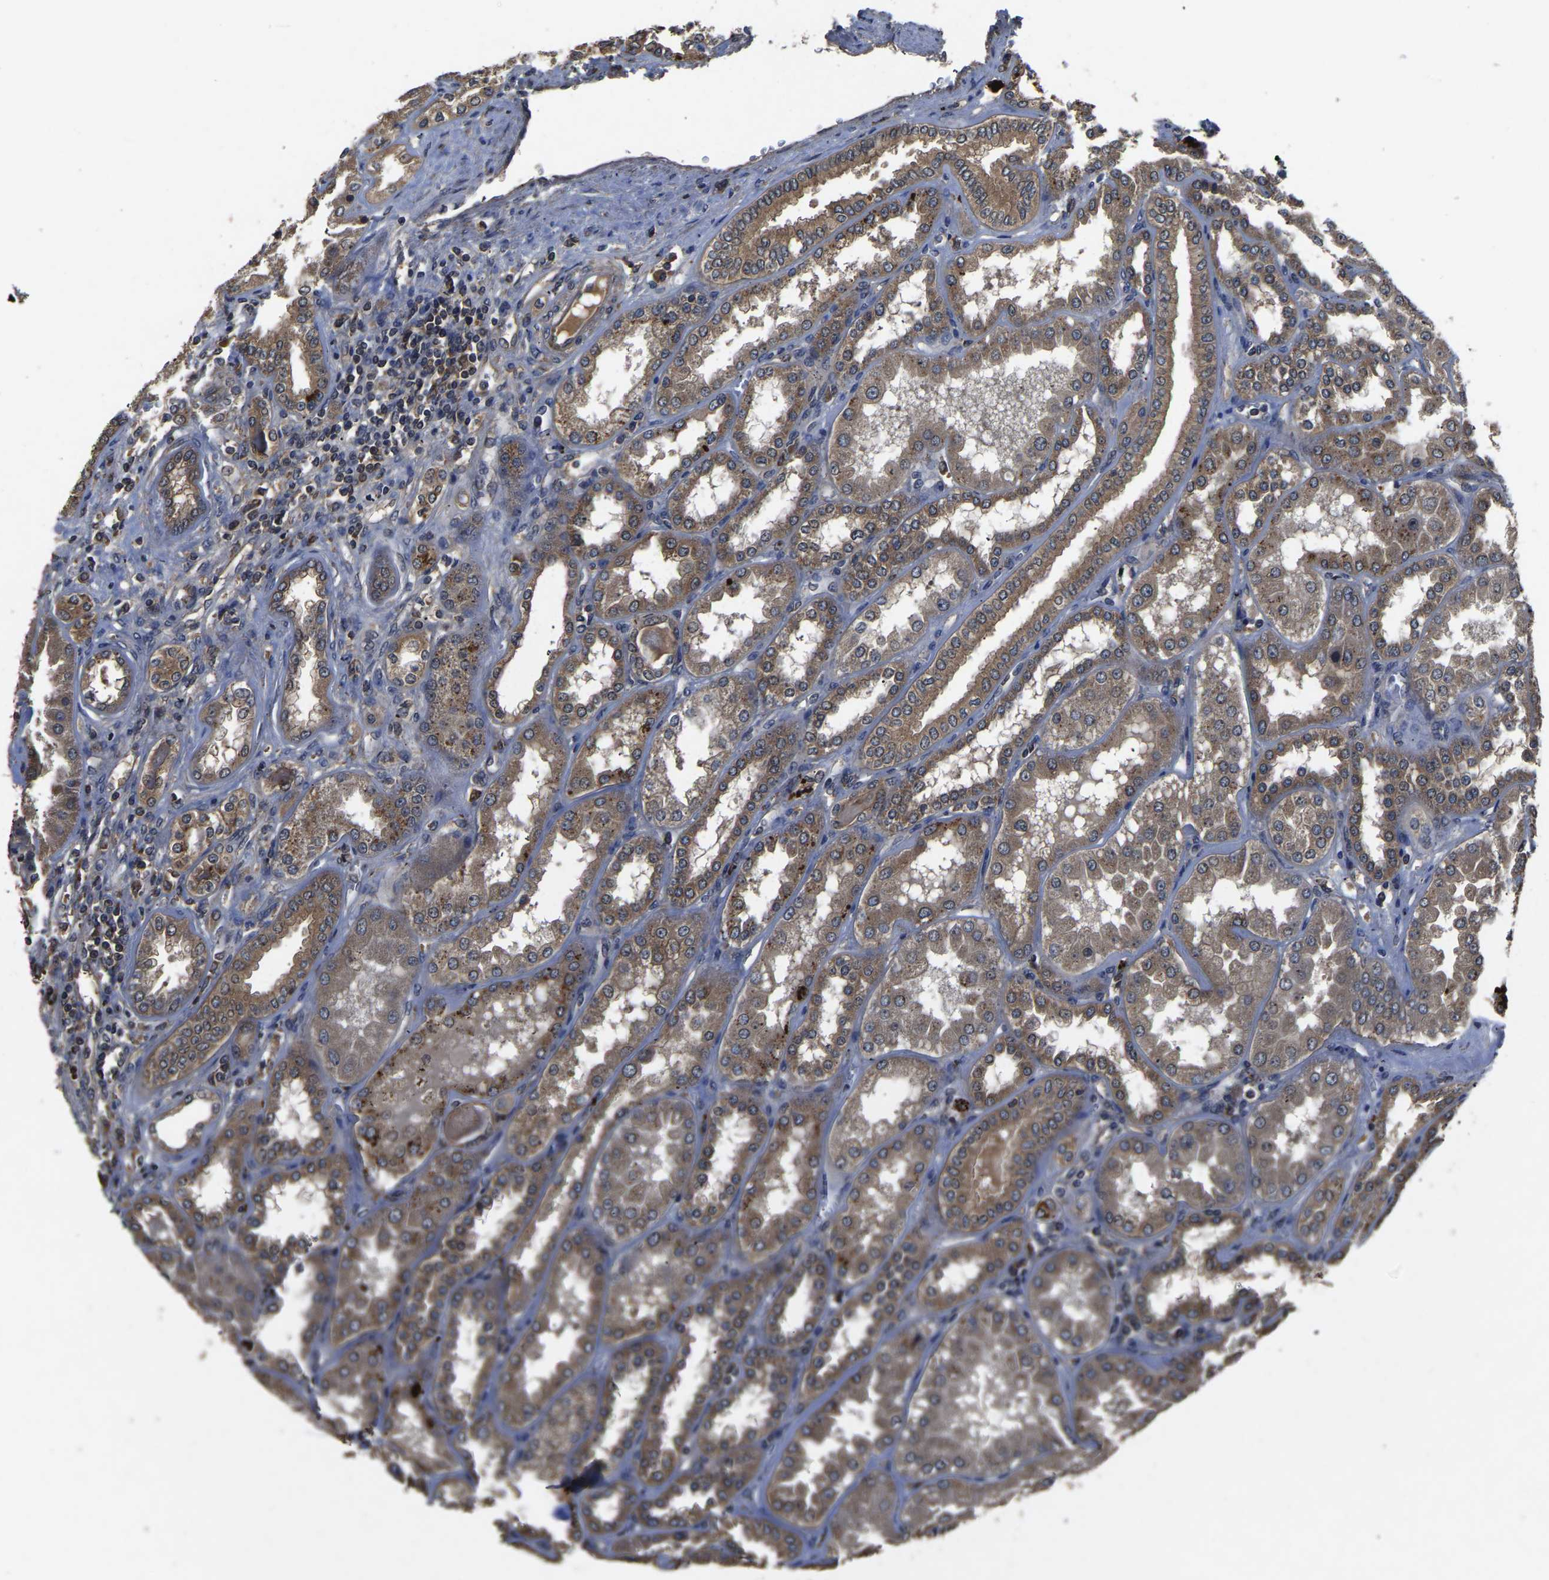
{"staining": {"intensity": "moderate", "quantity": ">75%", "location": "cytoplasmic/membranous"}, "tissue": "kidney", "cell_type": "Cells in glomeruli", "image_type": "normal", "snomed": [{"axis": "morphology", "description": "Normal tissue, NOS"}, {"axis": "topography", "description": "Kidney"}], "caption": "Immunohistochemistry histopathology image of benign kidney stained for a protein (brown), which shows medium levels of moderate cytoplasmic/membranous expression in about >75% of cells in glomeruli.", "gene": "CRYZL1", "patient": {"sex": "female", "age": 56}}